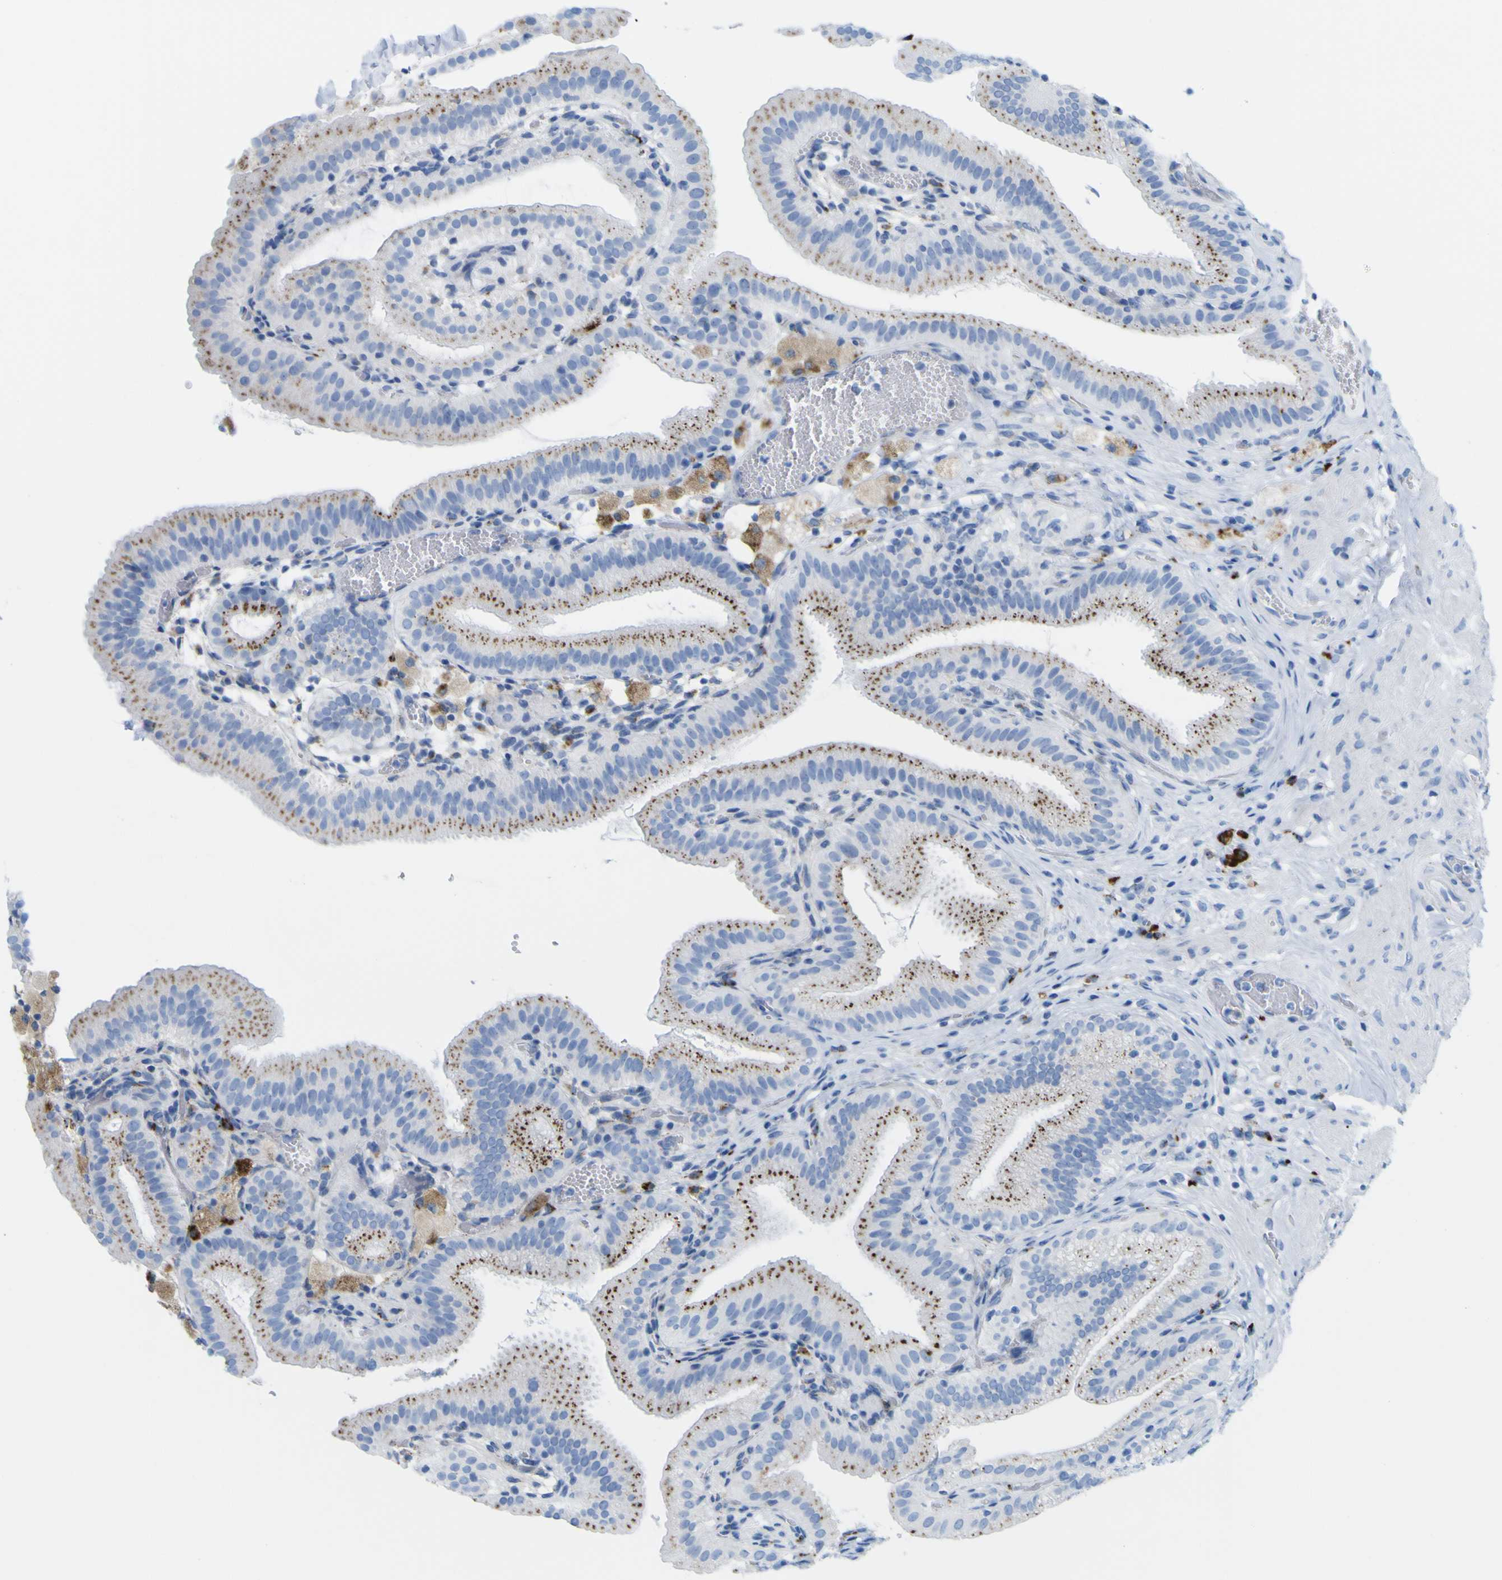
{"staining": {"intensity": "moderate", "quantity": ">75%", "location": "cytoplasmic/membranous"}, "tissue": "gallbladder", "cell_type": "Glandular cells", "image_type": "normal", "snomed": [{"axis": "morphology", "description": "Normal tissue, NOS"}, {"axis": "topography", "description": "Gallbladder"}], "caption": "The photomicrograph displays a brown stain indicating the presence of a protein in the cytoplasmic/membranous of glandular cells in gallbladder. (Brightfield microscopy of DAB IHC at high magnification).", "gene": "PLD3", "patient": {"sex": "male", "age": 54}}